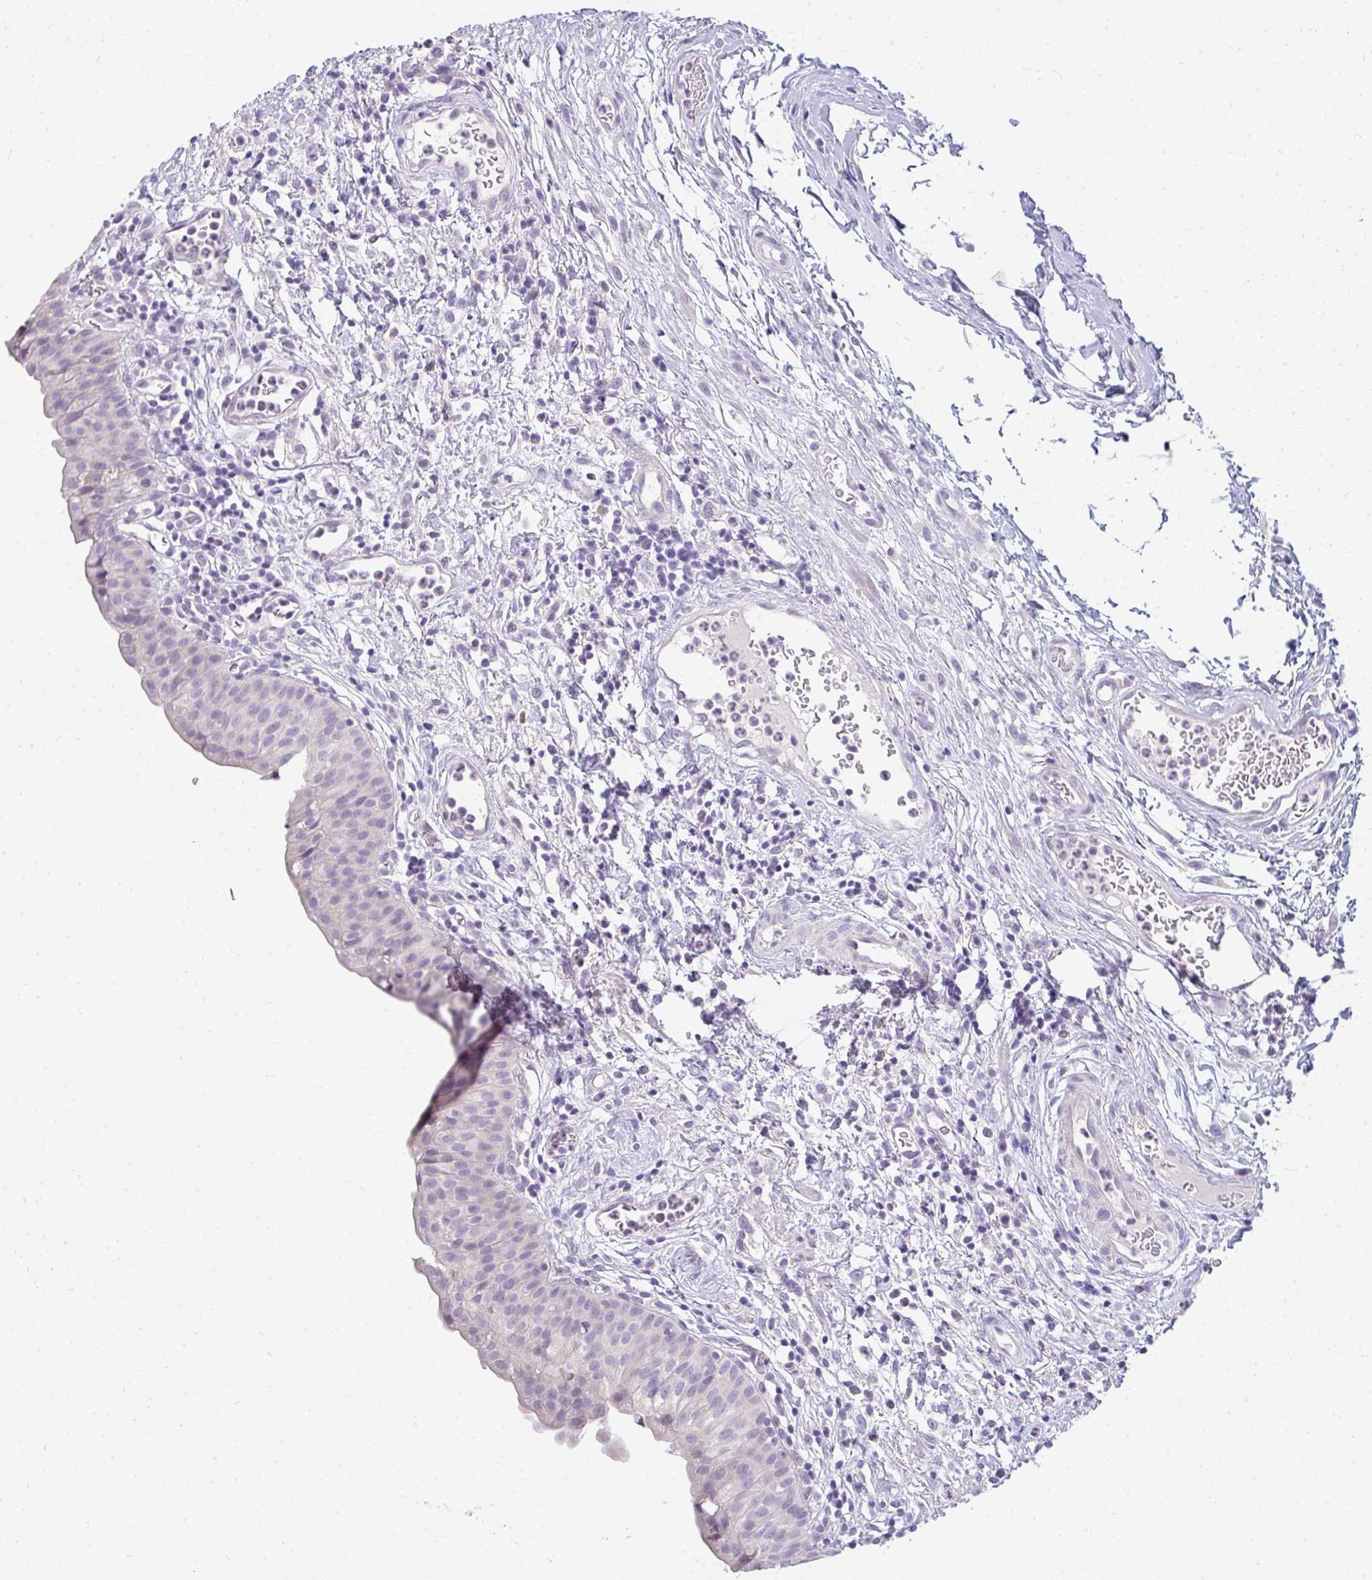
{"staining": {"intensity": "negative", "quantity": "none", "location": "none"}, "tissue": "urinary bladder", "cell_type": "Urothelial cells", "image_type": "normal", "snomed": [{"axis": "morphology", "description": "Normal tissue, NOS"}, {"axis": "morphology", "description": "Inflammation, NOS"}, {"axis": "topography", "description": "Urinary bladder"}], "caption": "DAB (3,3'-diaminobenzidine) immunohistochemical staining of benign human urinary bladder exhibits no significant positivity in urothelial cells. The staining was performed using DAB (3,3'-diaminobenzidine) to visualize the protein expression in brown, while the nuclei were stained in blue with hematoxylin (Magnification: 20x).", "gene": "PPP1R3G", "patient": {"sex": "male", "age": 57}}